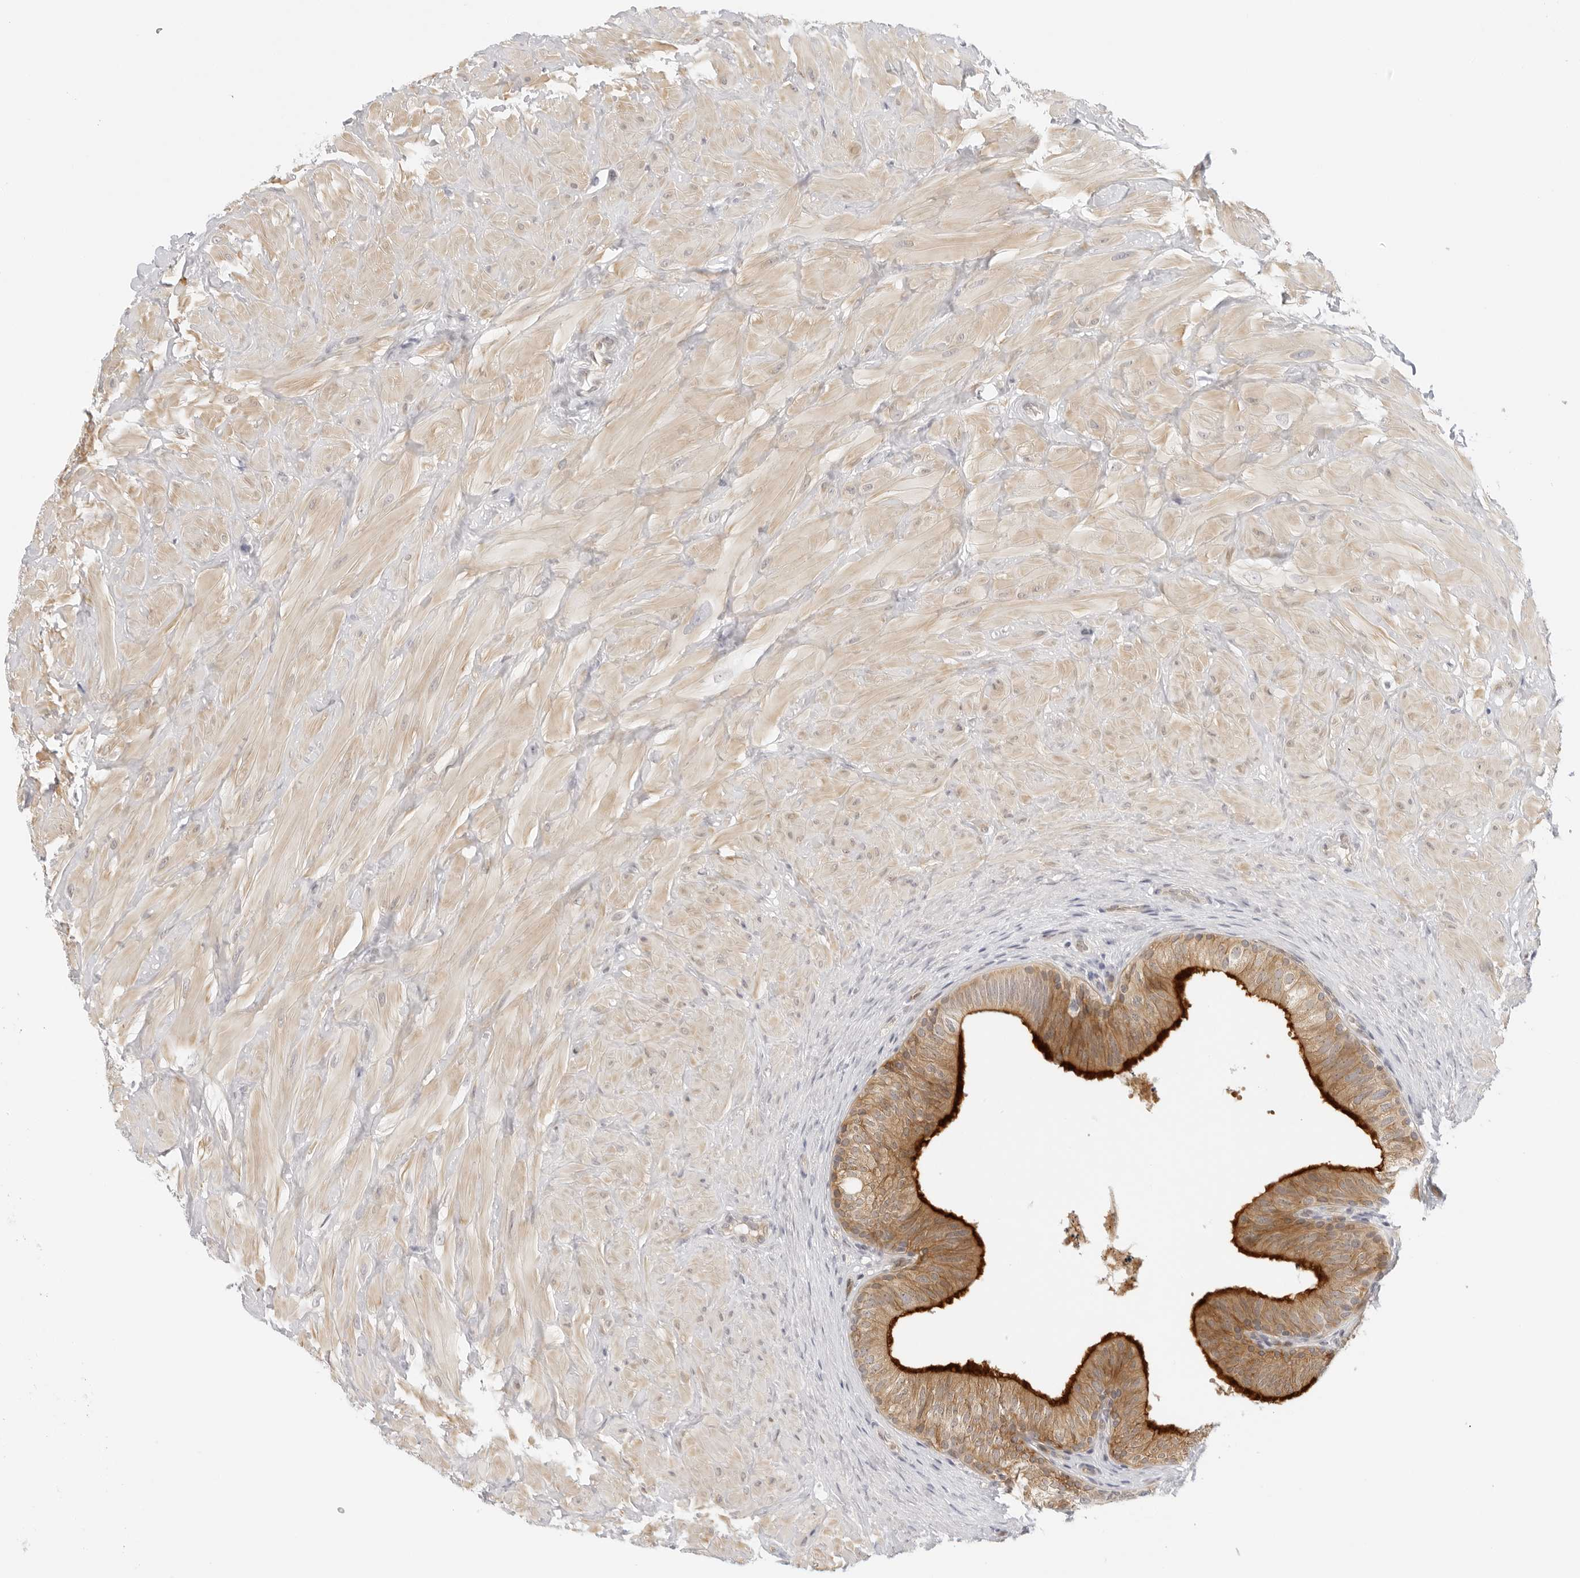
{"staining": {"intensity": "strong", "quantity": ">75%", "location": "cytoplasmic/membranous"}, "tissue": "epididymis", "cell_type": "Glandular cells", "image_type": "normal", "snomed": [{"axis": "morphology", "description": "Normal tissue, NOS"}, {"axis": "topography", "description": "Soft tissue"}, {"axis": "topography", "description": "Epididymis"}], "caption": "High-magnification brightfield microscopy of normal epididymis stained with DAB (brown) and counterstained with hematoxylin (blue). glandular cells exhibit strong cytoplasmic/membranous expression is seen in about>75% of cells. (DAB = brown stain, brightfield microscopy at high magnification).", "gene": "OSCP1", "patient": {"sex": "male", "age": 26}}